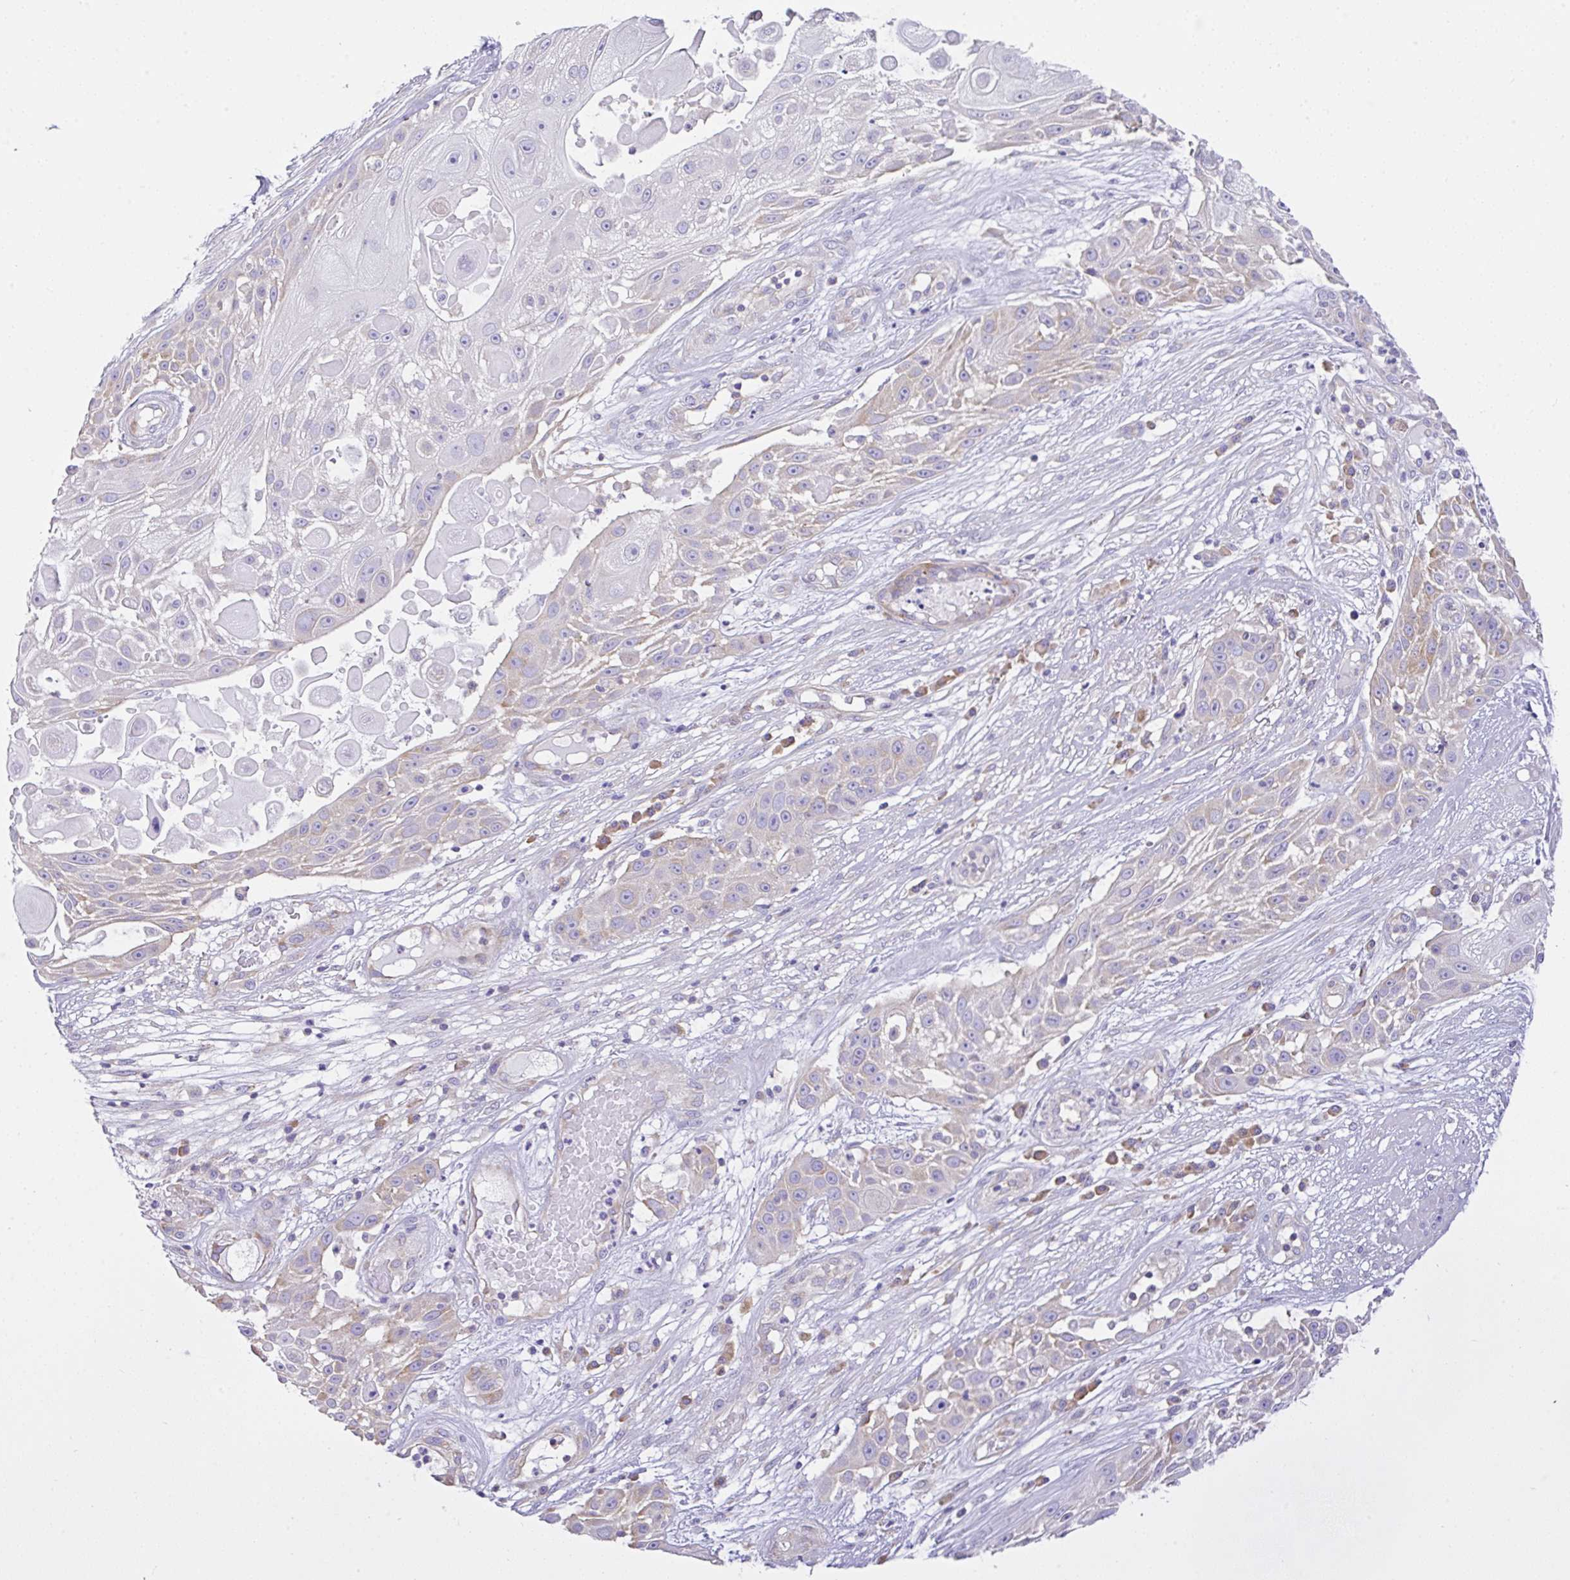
{"staining": {"intensity": "negative", "quantity": "none", "location": "none"}, "tissue": "skin cancer", "cell_type": "Tumor cells", "image_type": "cancer", "snomed": [{"axis": "morphology", "description": "Squamous cell carcinoma, NOS"}, {"axis": "topography", "description": "Skin"}], "caption": "This is an IHC image of squamous cell carcinoma (skin). There is no staining in tumor cells.", "gene": "GFPT2", "patient": {"sex": "female", "age": 86}}